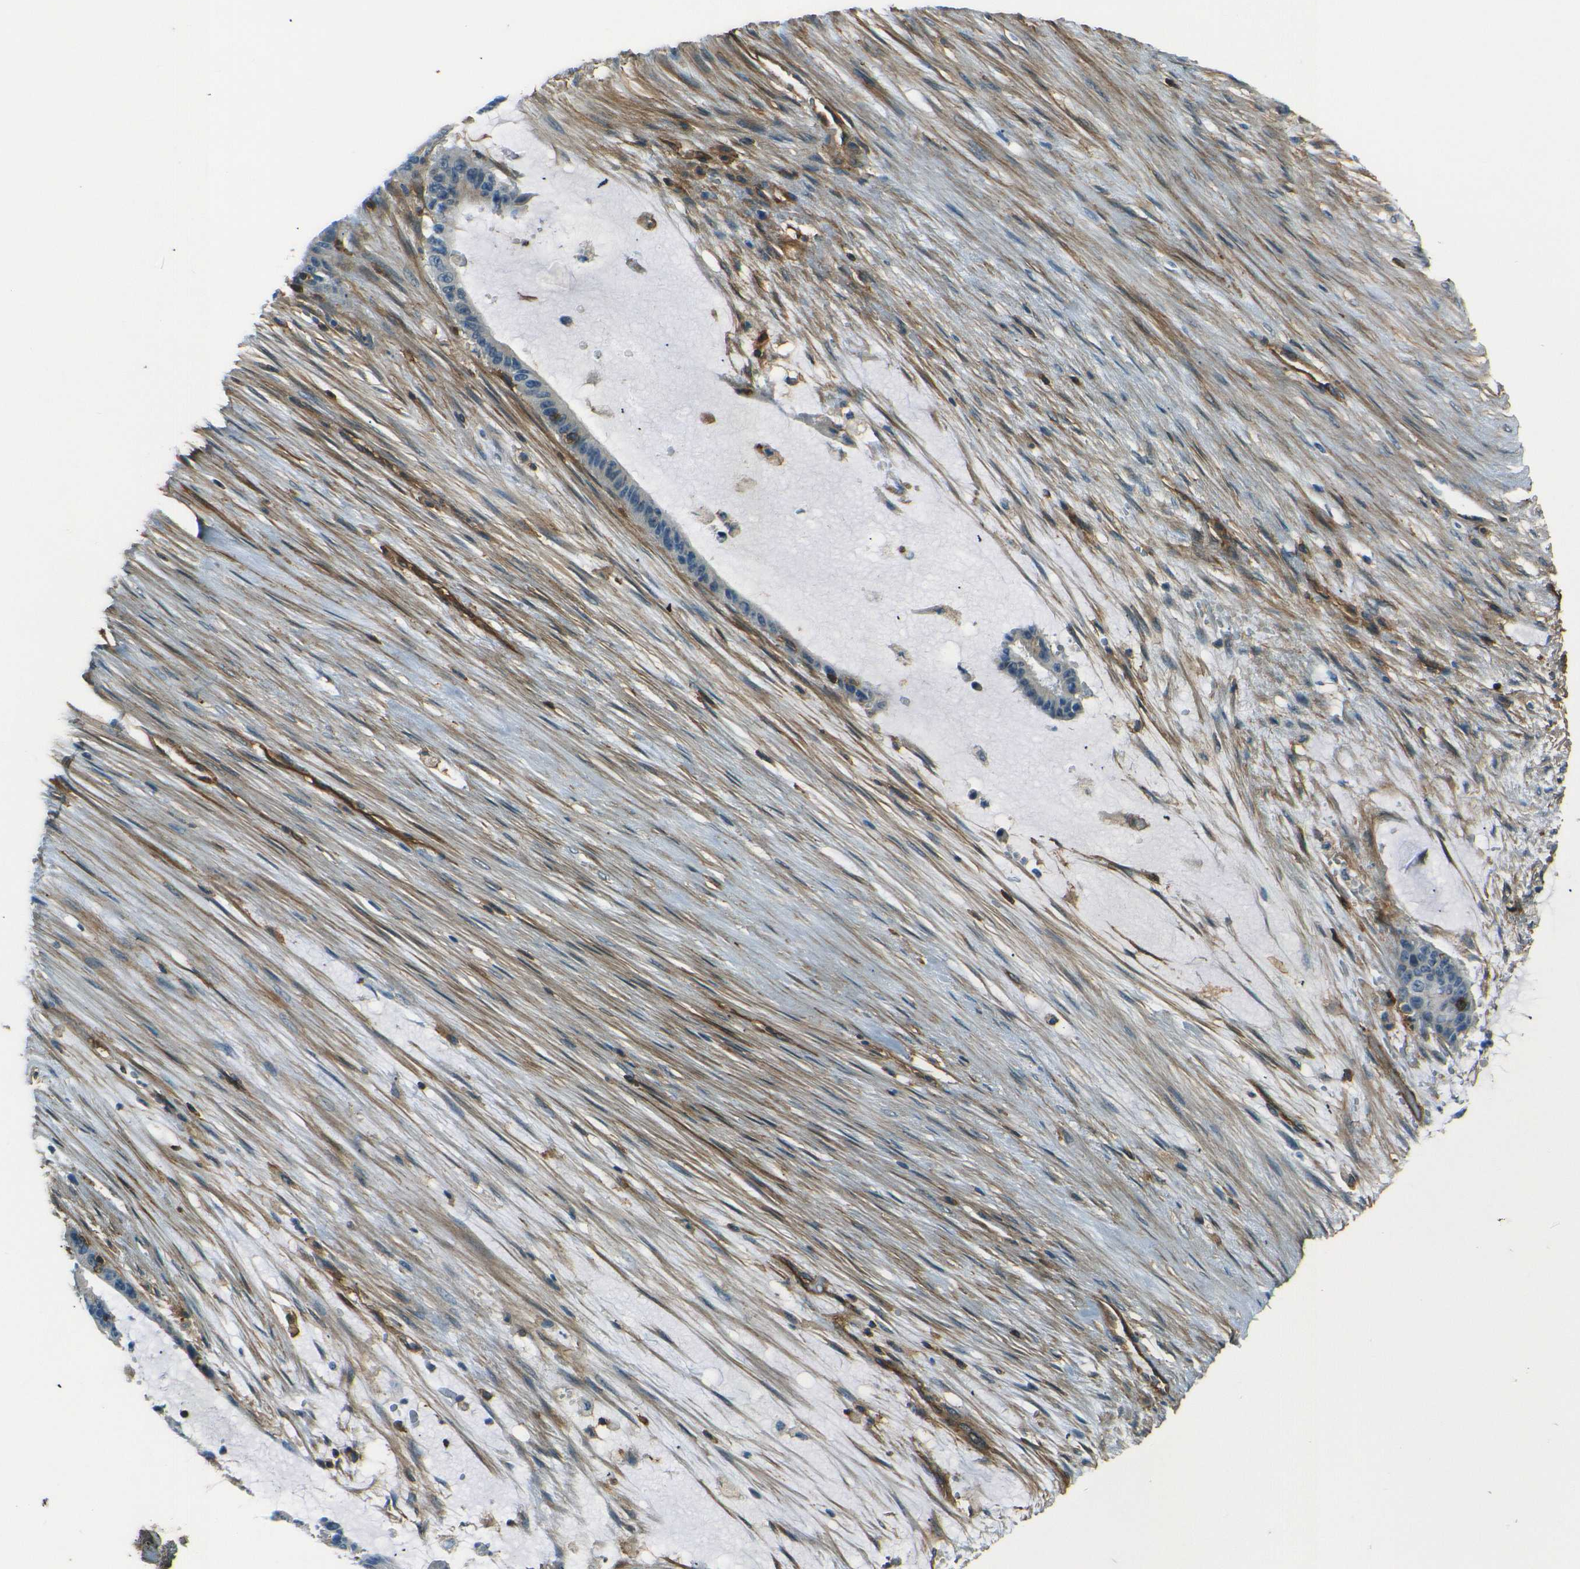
{"staining": {"intensity": "weak", "quantity": "<25%", "location": "cytoplasmic/membranous"}, "tissue": "liver cancer", "cell_type": "Tumor cells", "image_type": "cancer", "snomed": [{"axis": "morphology", "description": "Cholangiocarcinoma"}, {"axis": "topography", "description": "Liver"}], "caption": "IHC micrograph of neoplastic tissue: human cholangiocarcinoma (liver) stained with DAB reveals no significant protein positivity in tumor cells.", "gene": "ENTPD1", "patient": {"sex": "female", "age": 73}}